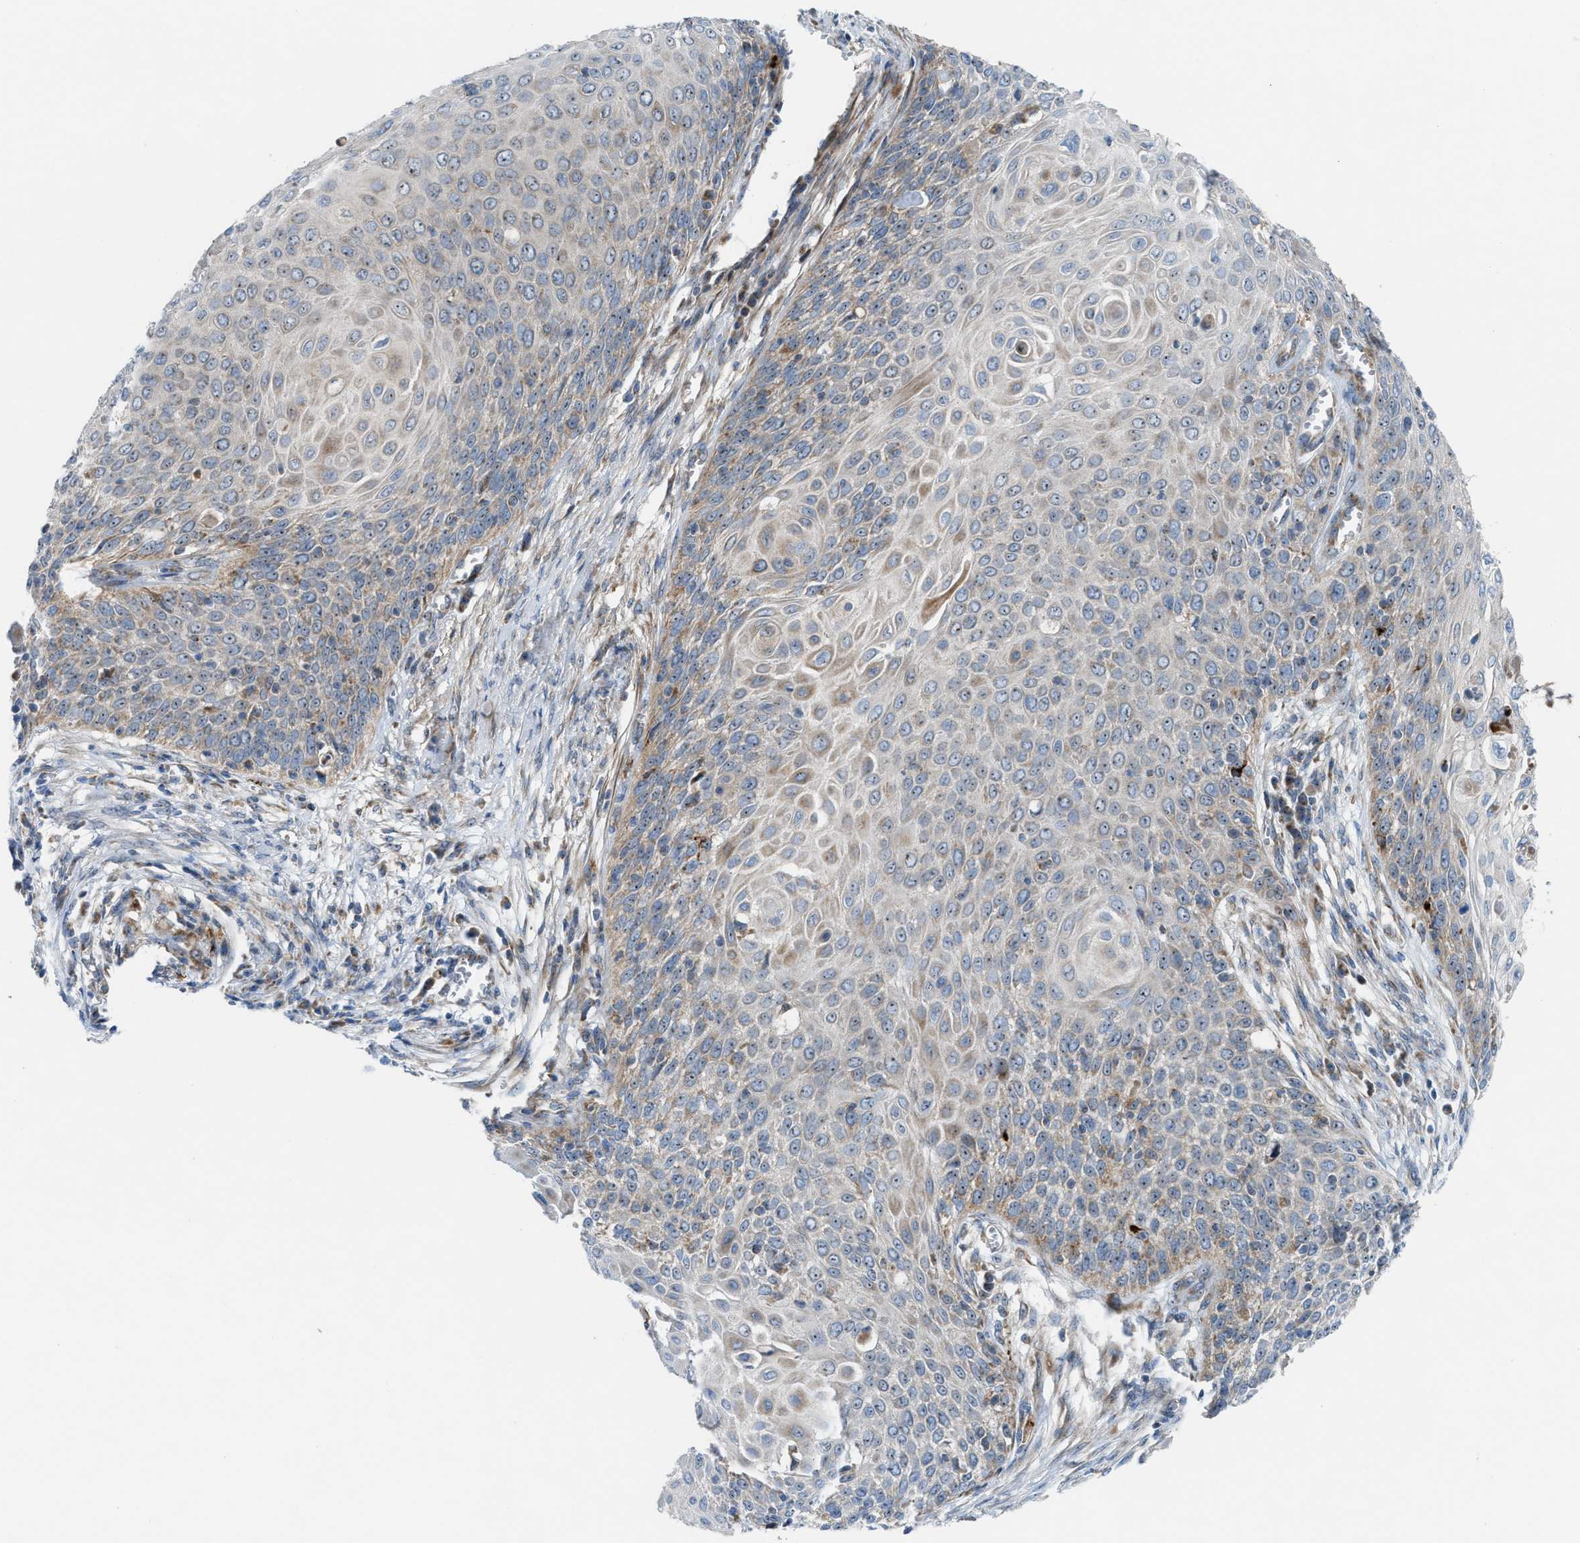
{"staining": {"intensity": "moderate", "quantity": "<25%", "location": "cytoplasmic/membranous,nuclear"}, "tissue": "cervical cancer", "cell_type": "Tumor cells", "image_type": "cancer", "snomed": [{"axis": "morphology", "description": "Squamous cell carcinoma, NOS"}, {"axis": "topography", "description": "Cervix"}], "caption": "This is an image of immunohistochemistry staining of squamous cell carcinoma (cervical), which shows moderate staining in the cytoplasmic/membranous and nuclear of tumor cells.", "gene": "TPH1", "patient": {"sex": "female", "age": 39}}